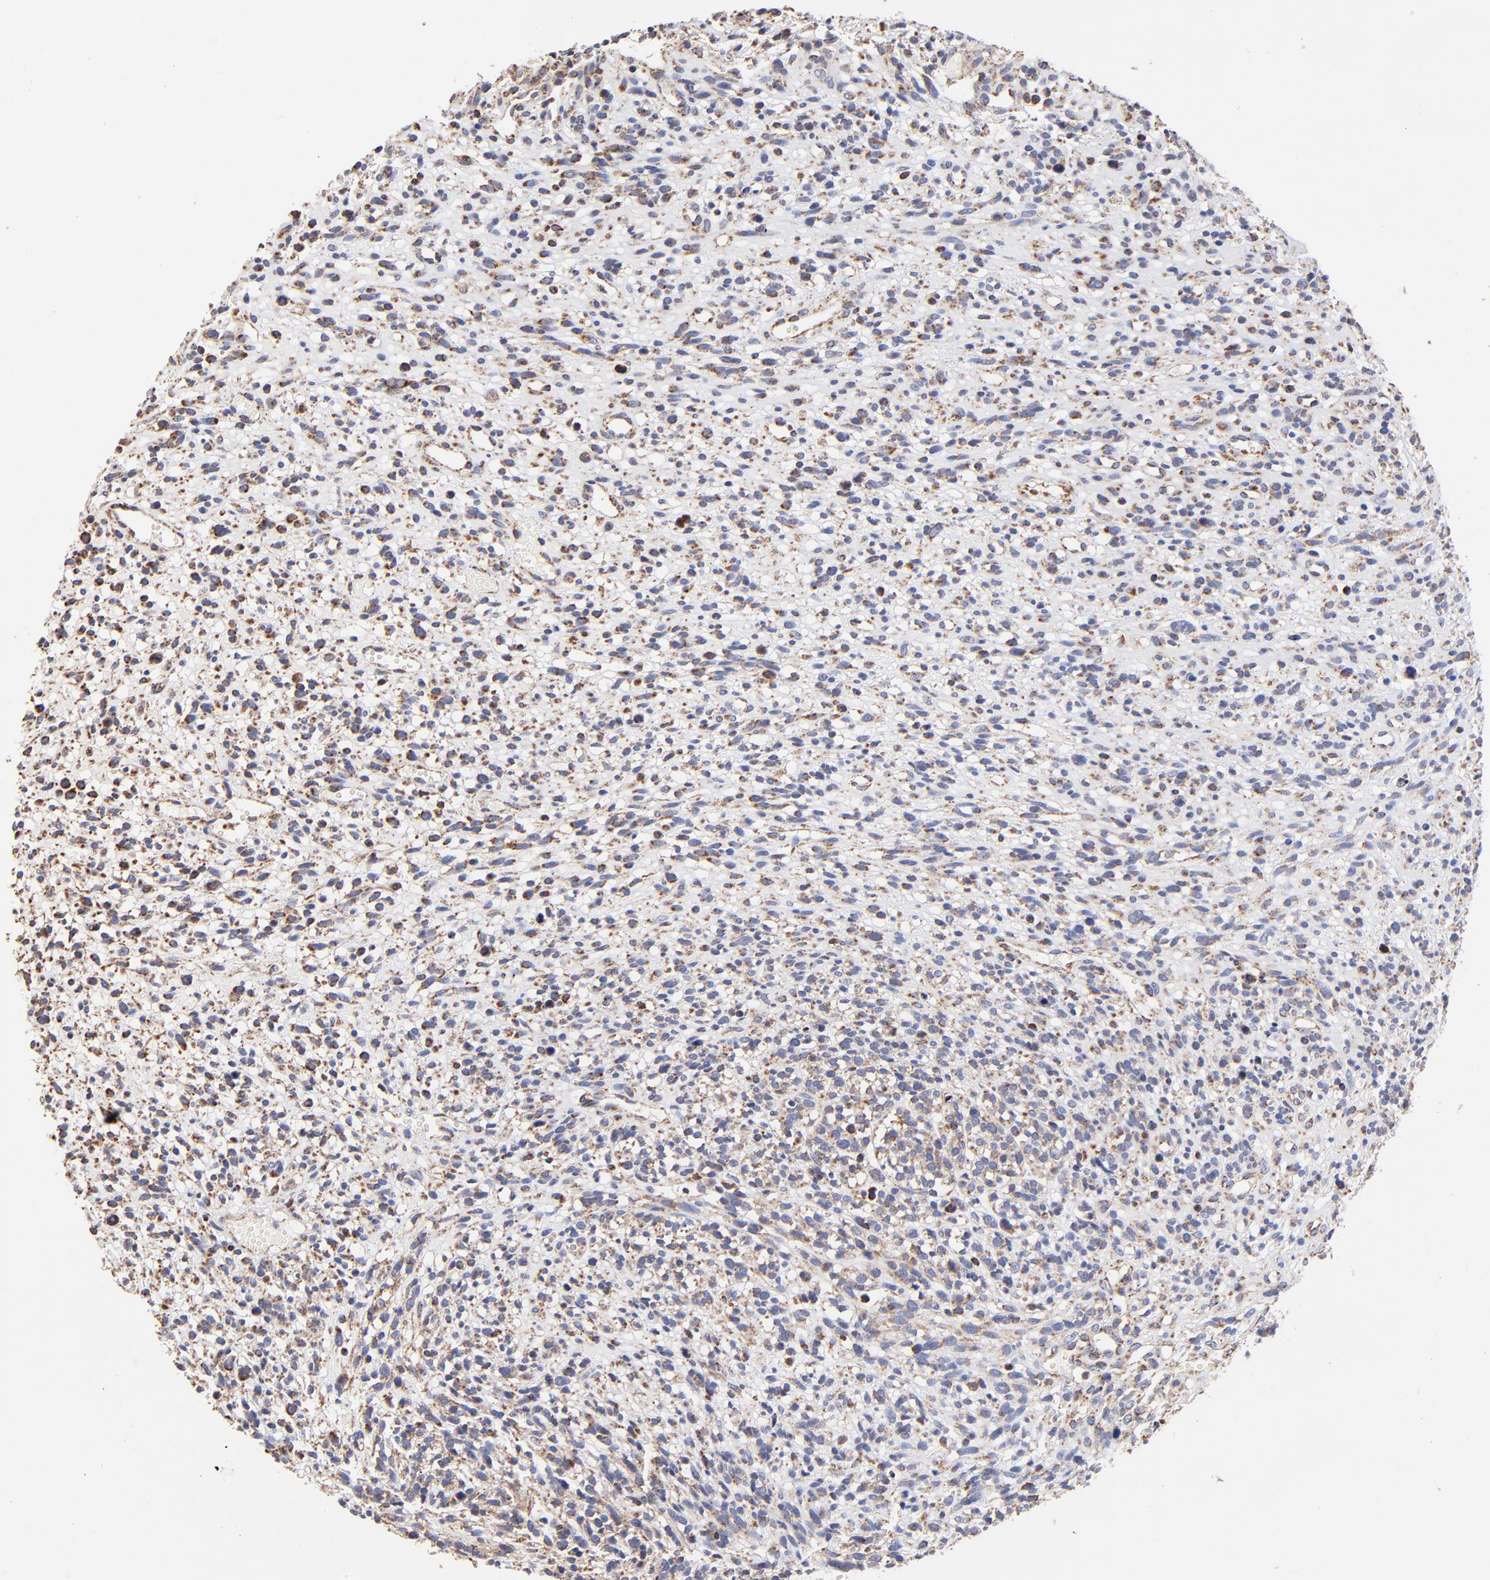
{"staining": {"intensity": "moderate", "quantity": ">75%", "location": "cytoplasmic/membranous"}, "tissue": "glioma", "cell_type": "Tumor cells", "image_type": "cancer", "snomed": [{"axis": "morphology", "description": "Glioma, malignant, High grade"}, {"axis": "topography", "description": "Brain"}], "caption": "Moderate cytoplasmic/membranous expression is appreciated in about >75% of tumor cells in malignant high-grade glioma.", "gene": "SSBP1", "patient": {"sex": "male", "age": 66}}